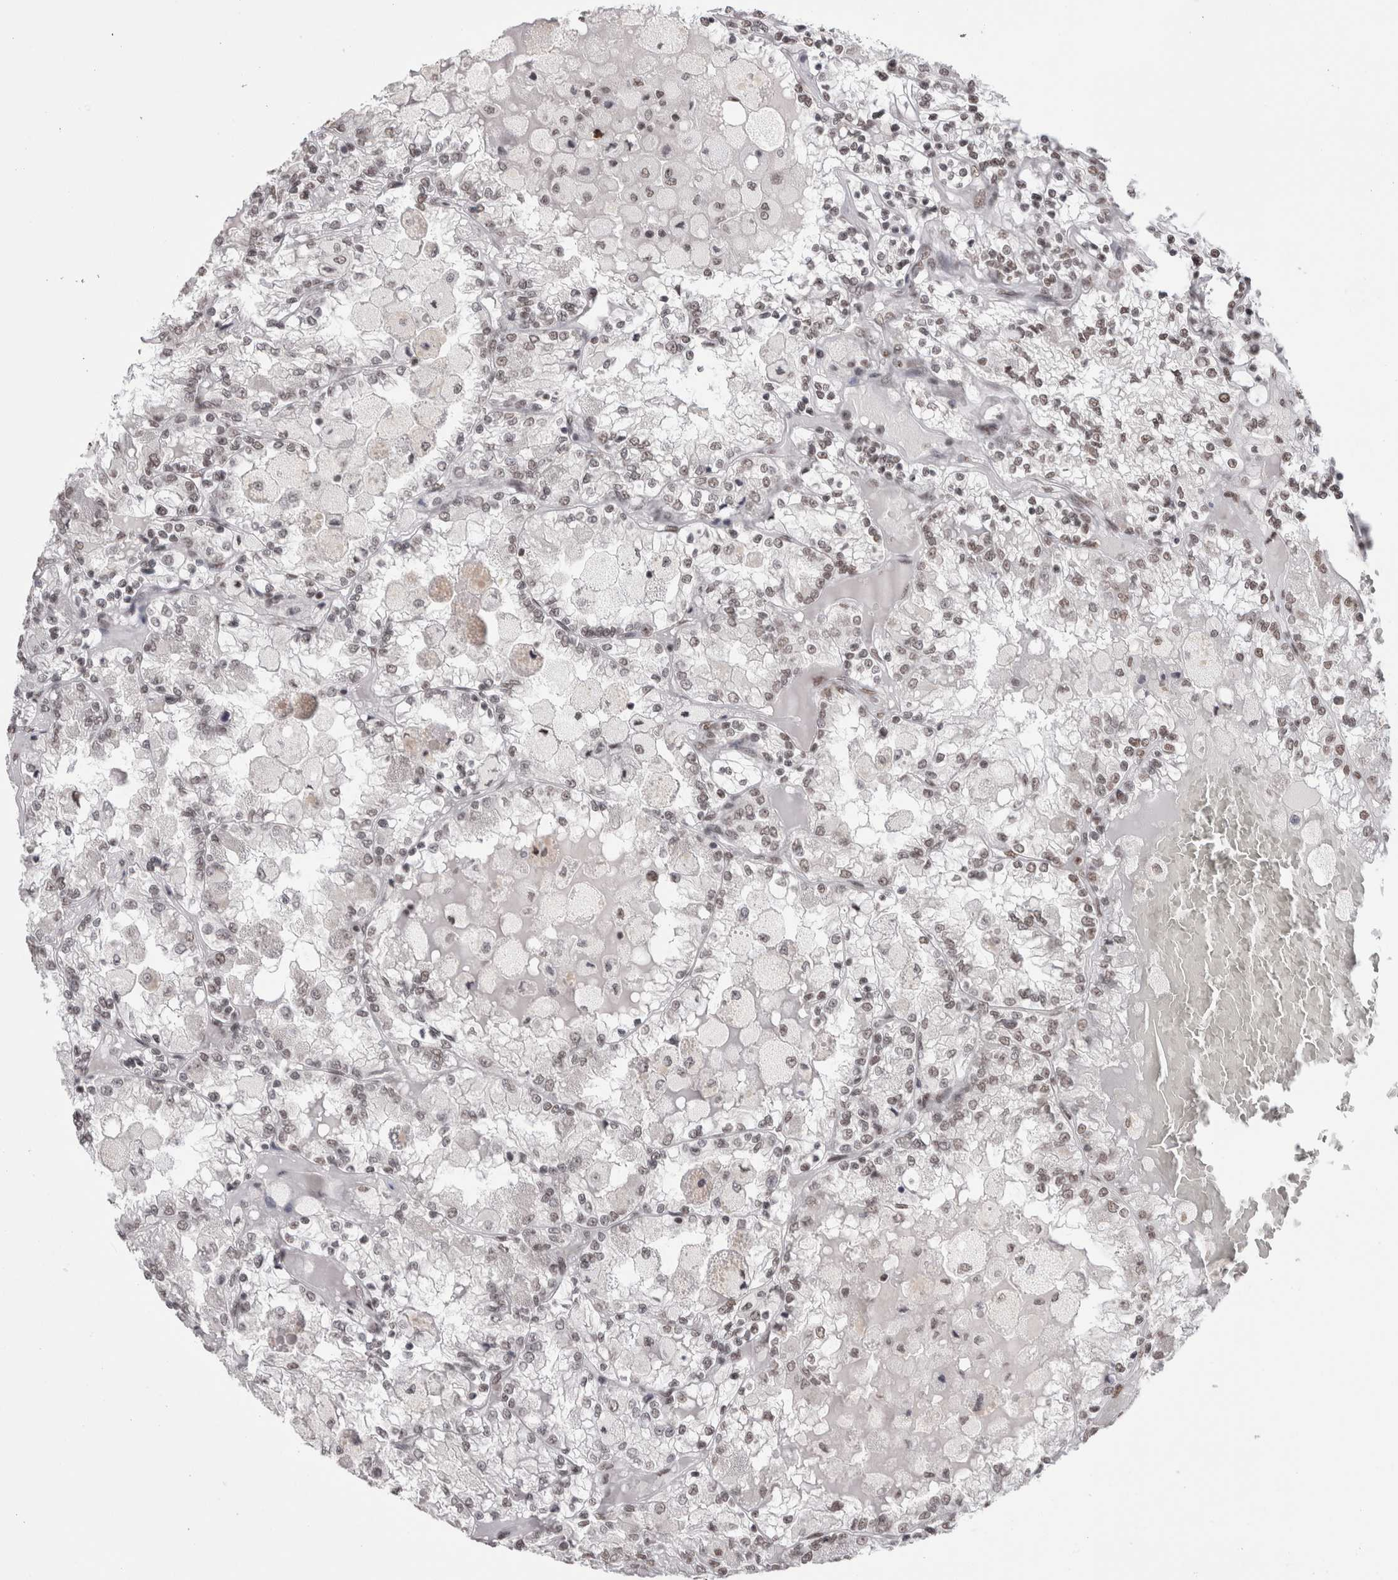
{"staining": {"intensity": "weak", "quantity": ">75%", "location": "nuclear"}, "tissue": "renal cancer", "cell_type": "Tumor cells", "image_type": "cancer", "snomed": [{"axis": "morphology", "description": "Adenocarcinoma, NOS"}, {"axis": "topography", "description": "Kidney"}], "caption": "Protein analysis of renal adenocarcinoma tissue displays weak nuclear staining in about >75% of tumor cells.", "gene": "SMC1A", "patient": {"sex": "female", "age": 56}}